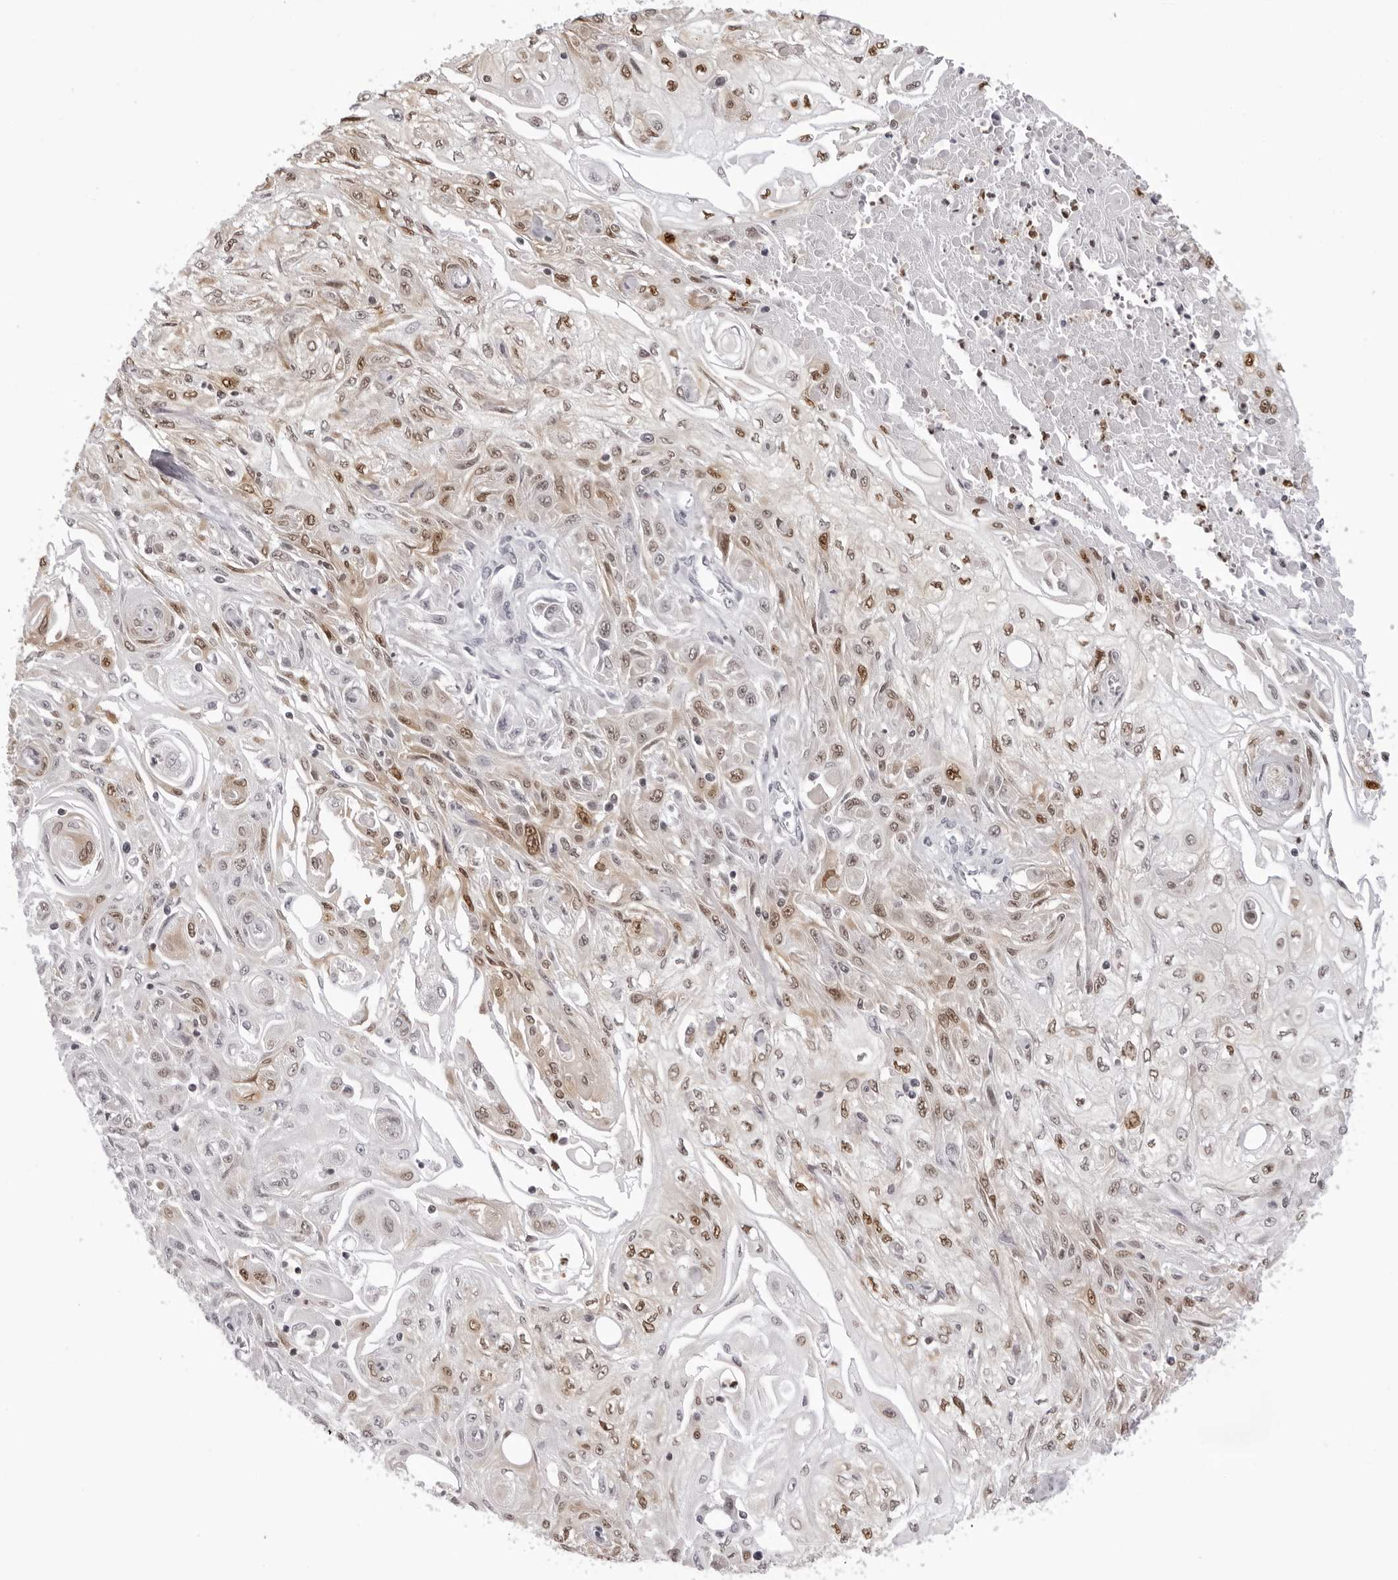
{"staining": {"intensity": "moderate", "quantity": ">75%", "location": "nuclear"}, "tissue": "skin cancer", "cell_type": "Tumor cells", "image_type": "cancer", "snomed": [{"axis": "morphology", "description": "Squamous cell carcinoma, NOS"}, {"axis": "morphology", "description": "Squamous cell carcinoma, metastatic, NOS"}, {"axis": "topography", "description": "Skin"}, {"axis": "topography", "description": "Lymph node"}], "caption": "Human metastatic squamous cell carcinoma (skin) stained for a protein (brown) reveals moderate nuclear positive expression in approximately >75% of tumor cells.", "gene": "HSPA4", "patient": {"sex": "male", "age": 75}}